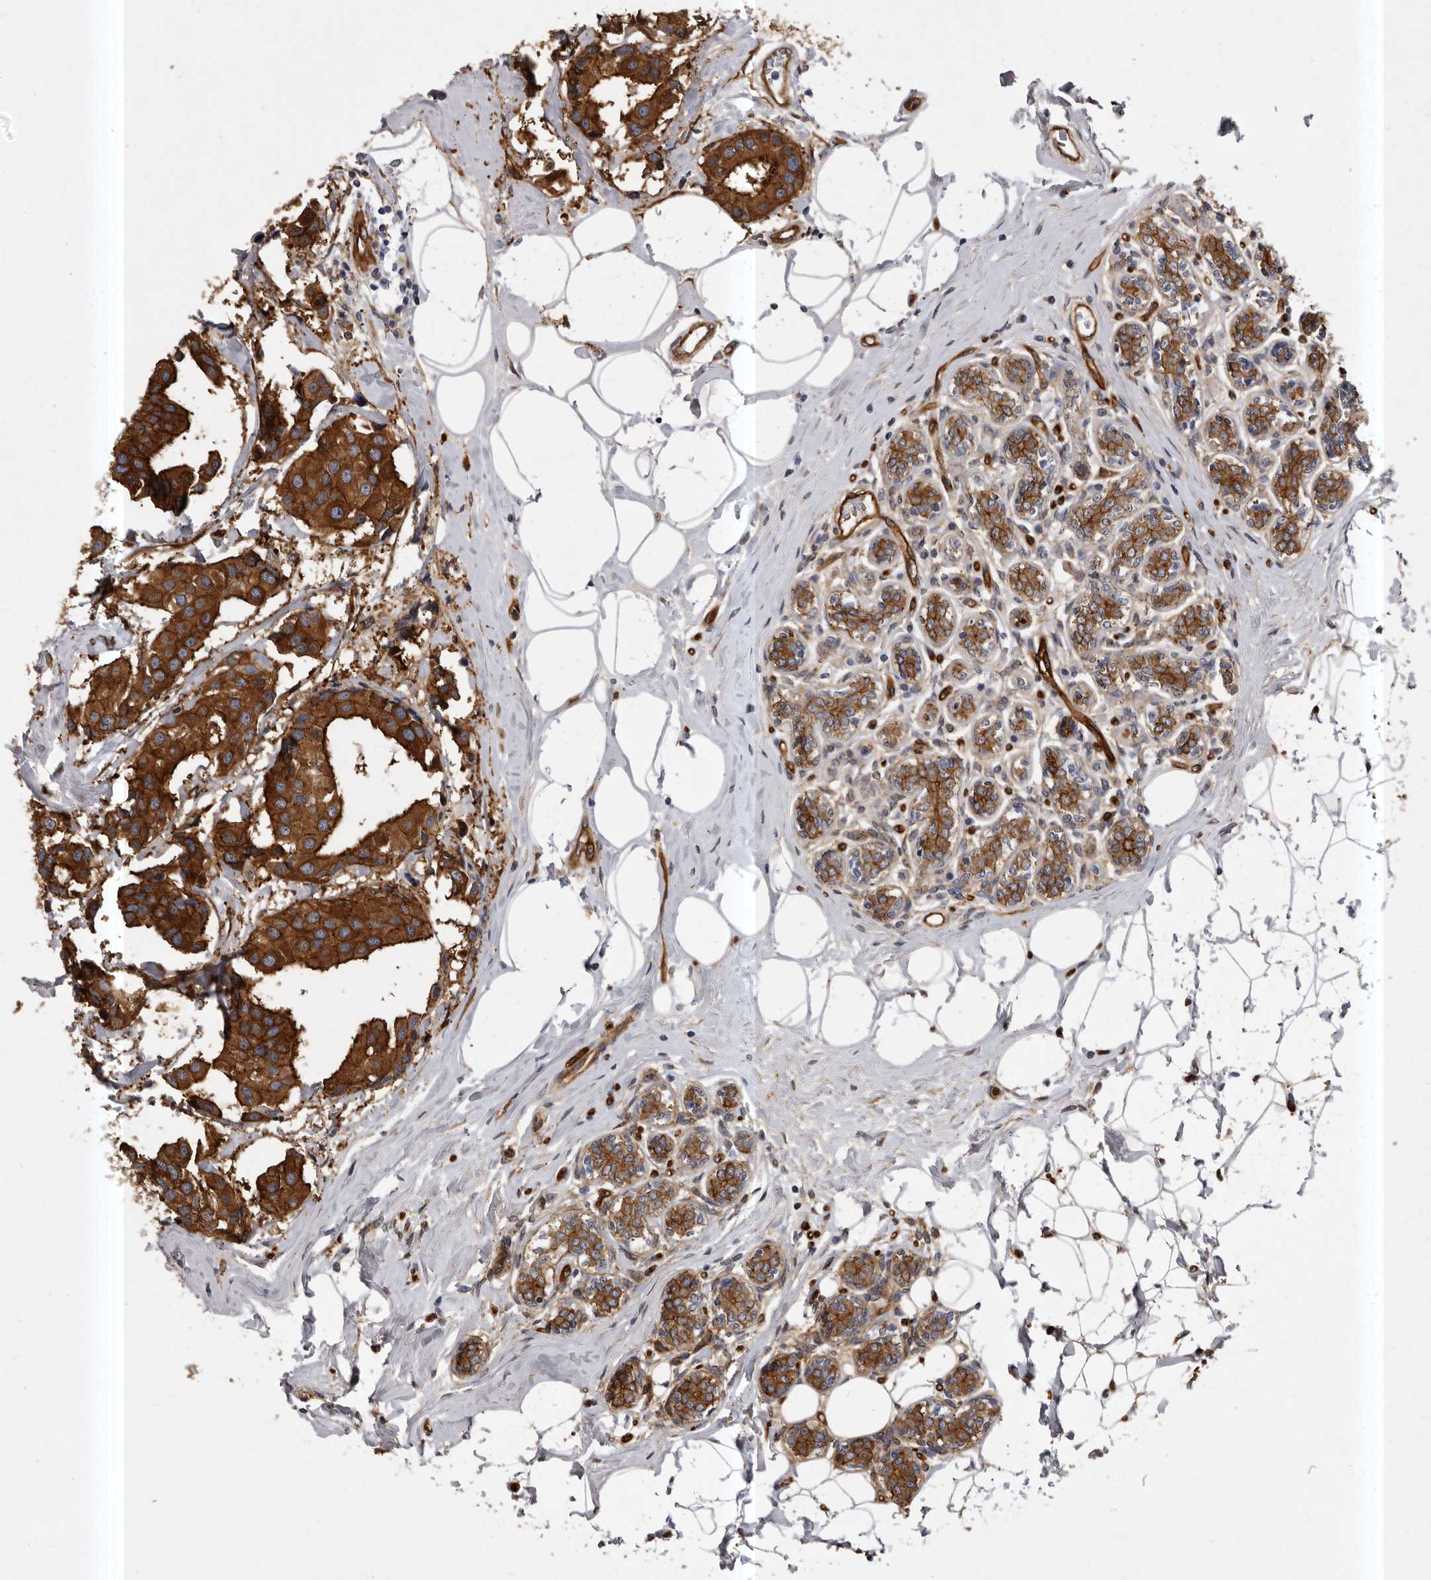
{"staining": {"intensity": "strong", "quantity": ">75%", "location": "cytoplasmic/membranous"}, "tissue": "breast cancer", "cell_type": "Tumor cells", "image_type": "cancer", "snomed": [{"axis": "morphology", "description": "Normal tissue, NOS"}, {"axis": "morphology", "description": "Duct carcinoma"}, {"axis": "topography", "description": "Breast"}], "caption": "Protein positivity by immunohistochemistry shows strong cytoplasmic/membranous positivity in about >75% of tumor cells in intraductal carcinoma (breast).", "gene": "ENAH", "patient": {"sex": "female", "age": 39}}